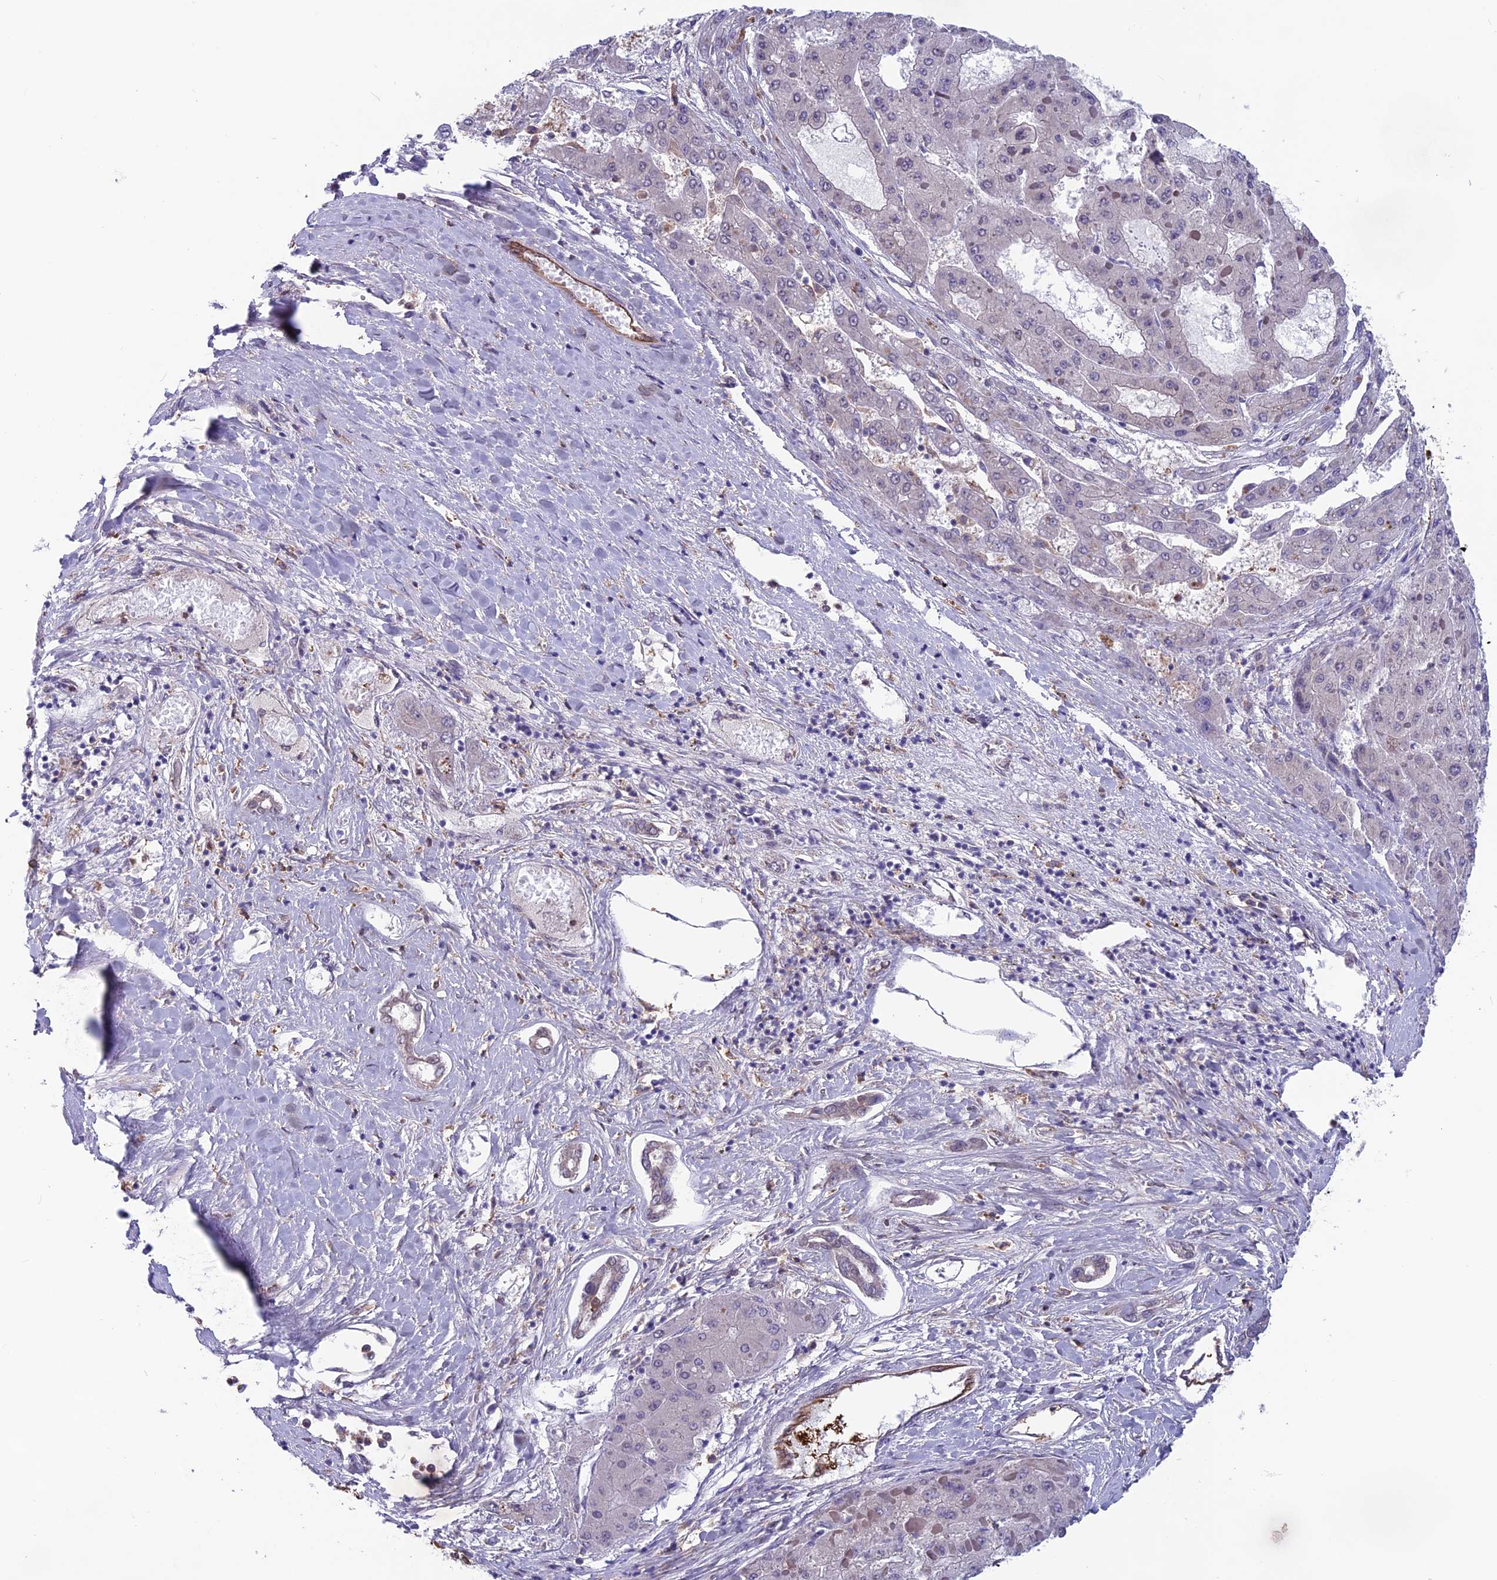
{"staining": {"intensity": "negative", "quantity": "none", "location": "none"}, "tissue": "liver cancer", "cell_type": "Tumor cells", "image_type": "cancer", "snomed": [{"axis": "morphology", "description": "Carcinoma, Hepatocellular, NOS"}, {"axis": "topography", "description": "Liver"}], "caption": "The histopathology image reveals no staining of tumor cells in liver cancer.", "gene": "MAST2", "patient": {"sex": "female", "age": 73}}